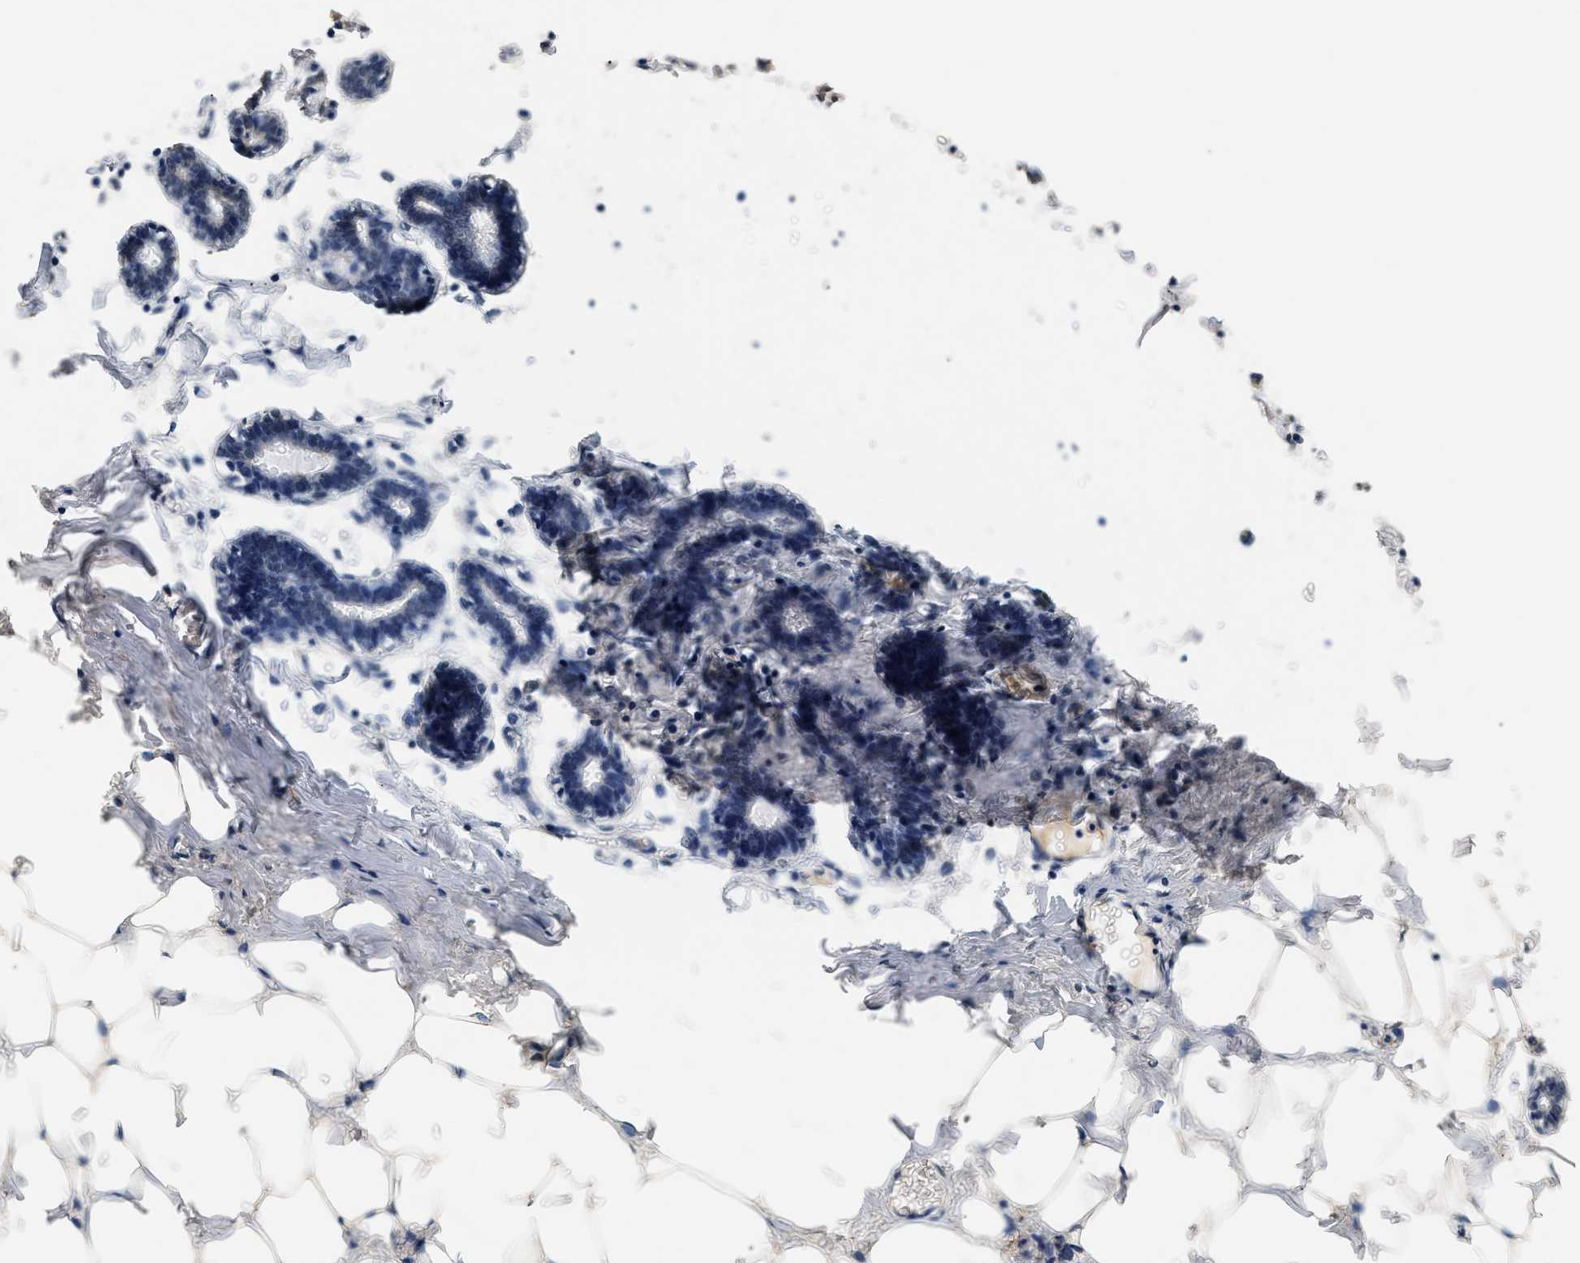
{"staining": {"intensity": "weak", "quantity": ">75%", "location": "cytoplasmic/membranous"}, "tissue": "breast", "cell_type": "Adipocytes", "image_type": "normal", "snomed": [{"axis": "morphology", "description": "Normal tissue, NOS"}, {"axis": "topography", "description": "Breast"}], "caption": "Immunohistochemical staining of benign breast displays >75% levels of weak cytoplasmic/membranous protein expression in about >75% of adipocytes. (IHC, brightfield microscopy, high magnification).", "gene": "GPI", "patient": {"sex": "female", "age": 45}}